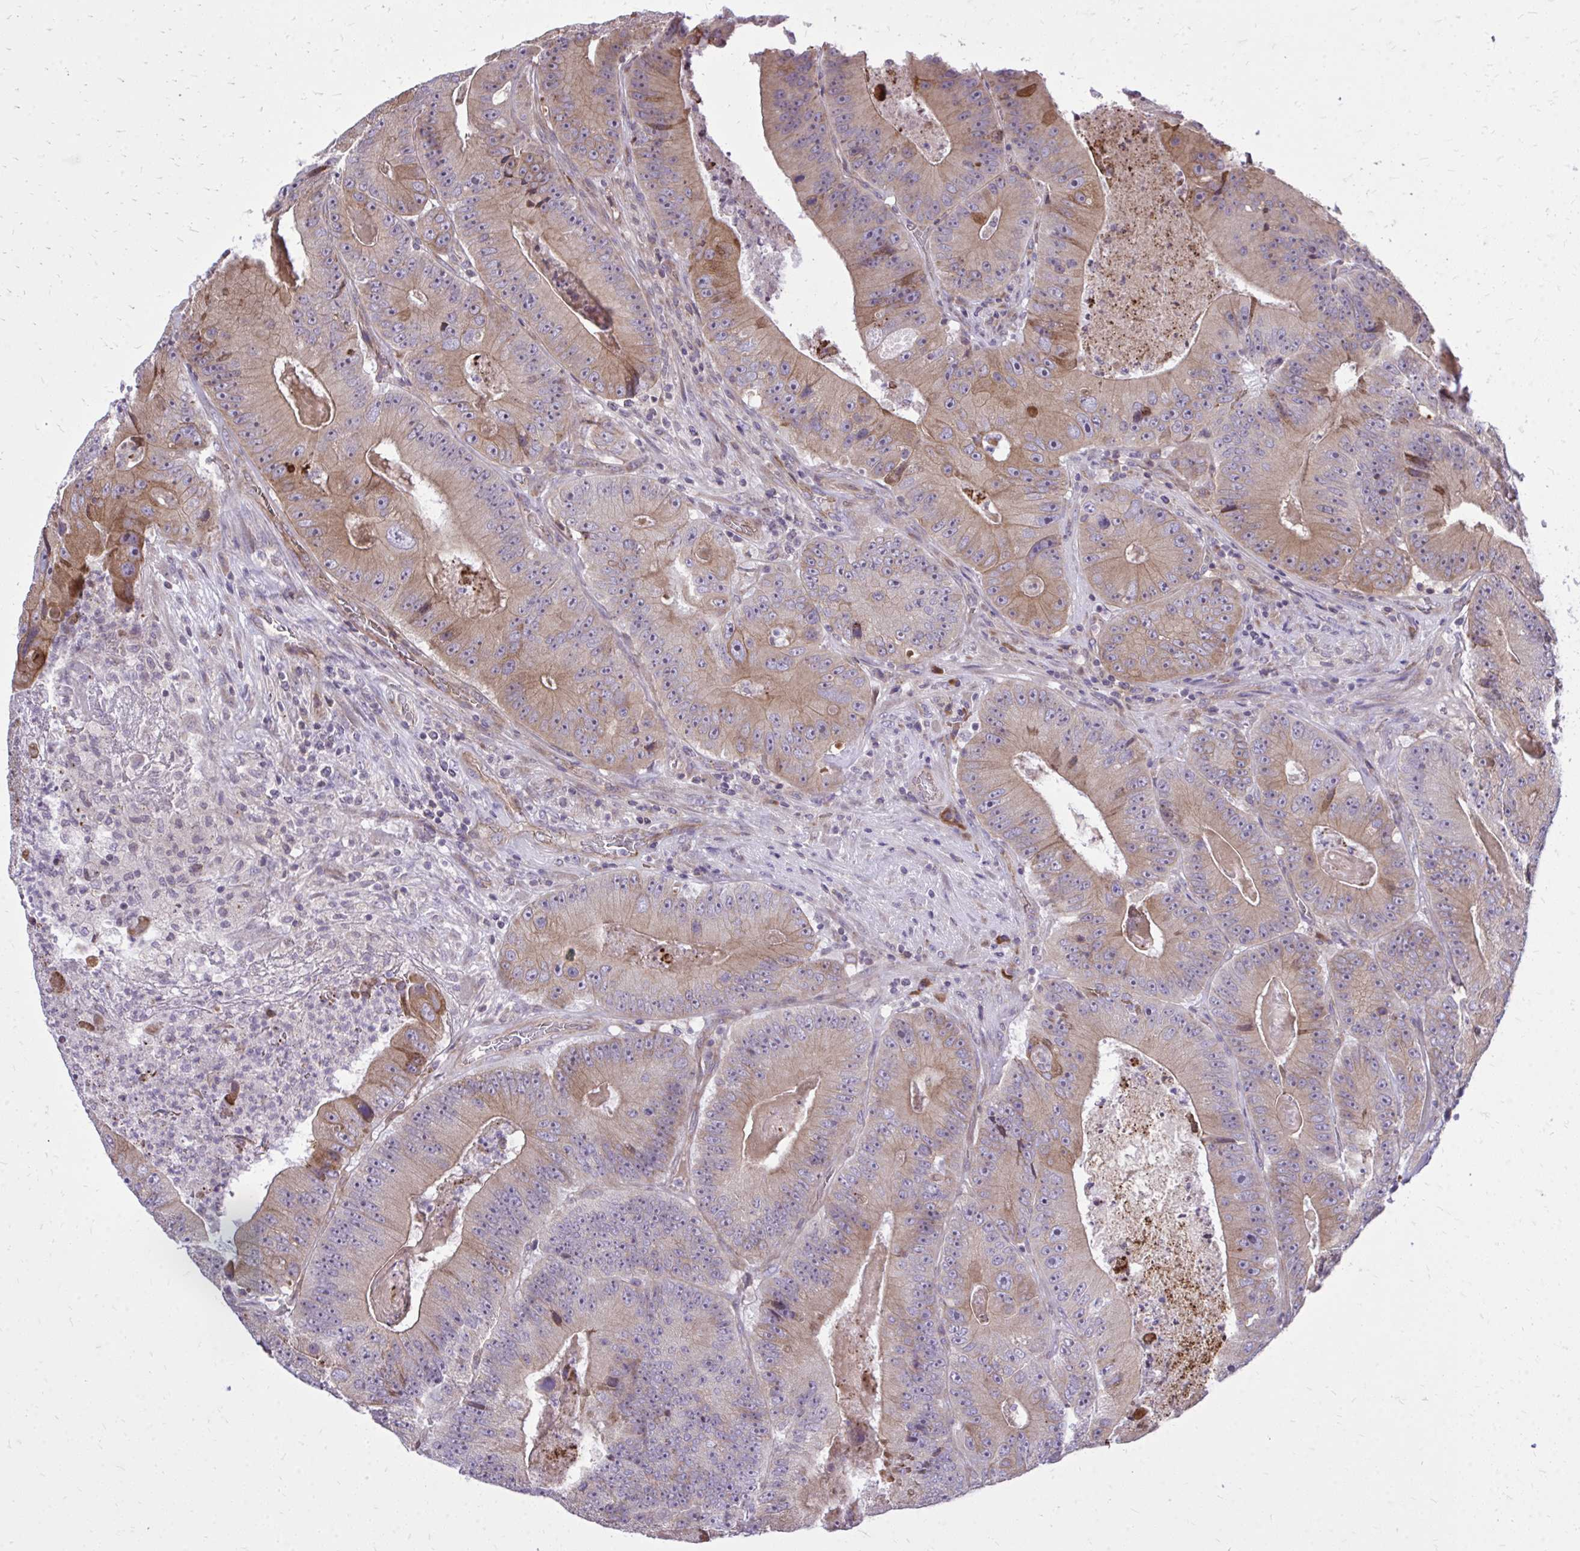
{"staining": {"intensity": "moderate", "quantity": "25%-75%", "location": "cytoplasmic/membranous"}, "tissue": "colorectal cancer", "cell_type": "Tumor cells", "image_type": "cancer", "snomed": [{"axis": "morphology", "description": "Adenocarcinoma, NOS"}, {"axis": "topography", "description": "Colon"}], "caption": "Colorectal adenocarcinoma was stained to show a protein in brown. There is medium levels of moderate cytoplasmic/membranous staining in approximately 25%-75% of tumor cells.", "gene": "METTL9", "patient": {"sex": "female", "age": 86}}